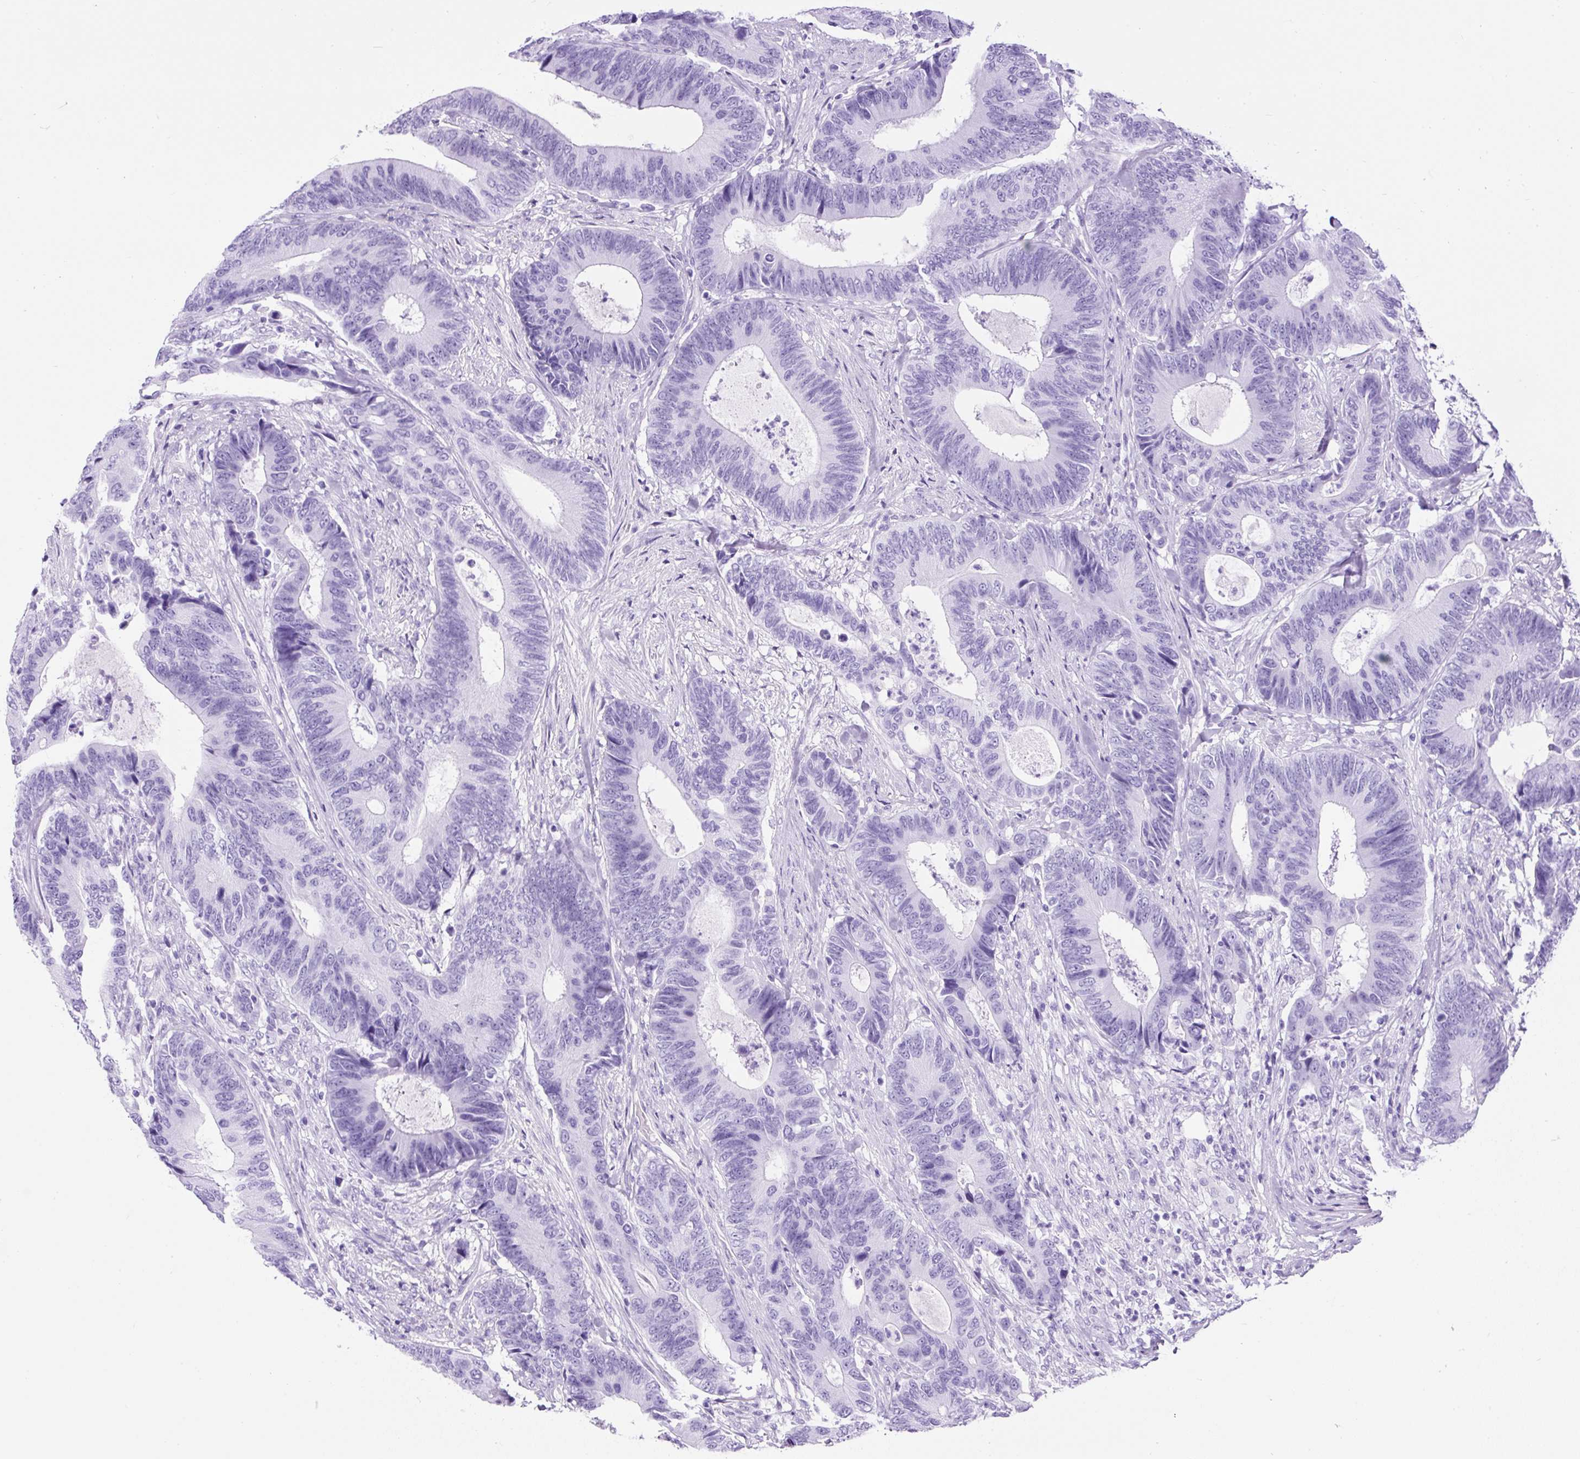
{"staining": {"intensity": "negative", "quantity": "none", "location": "none"}, "tissue": "colorectal cancer", "cell_type": "Tumor cells", "image_type": "cancer", "snomed": [{"axis": "morphology", "description": "Adenocarcinoma, NOS"}, {"axis": "topography", "description": "Colon"}], "caption": "This is a histopathology image of IHC staining of adenocarcinoma (colorectal), which shows no expression in tumor cells.", "gene": "CEL", "patient": {"sex": "male", "age": 87}}